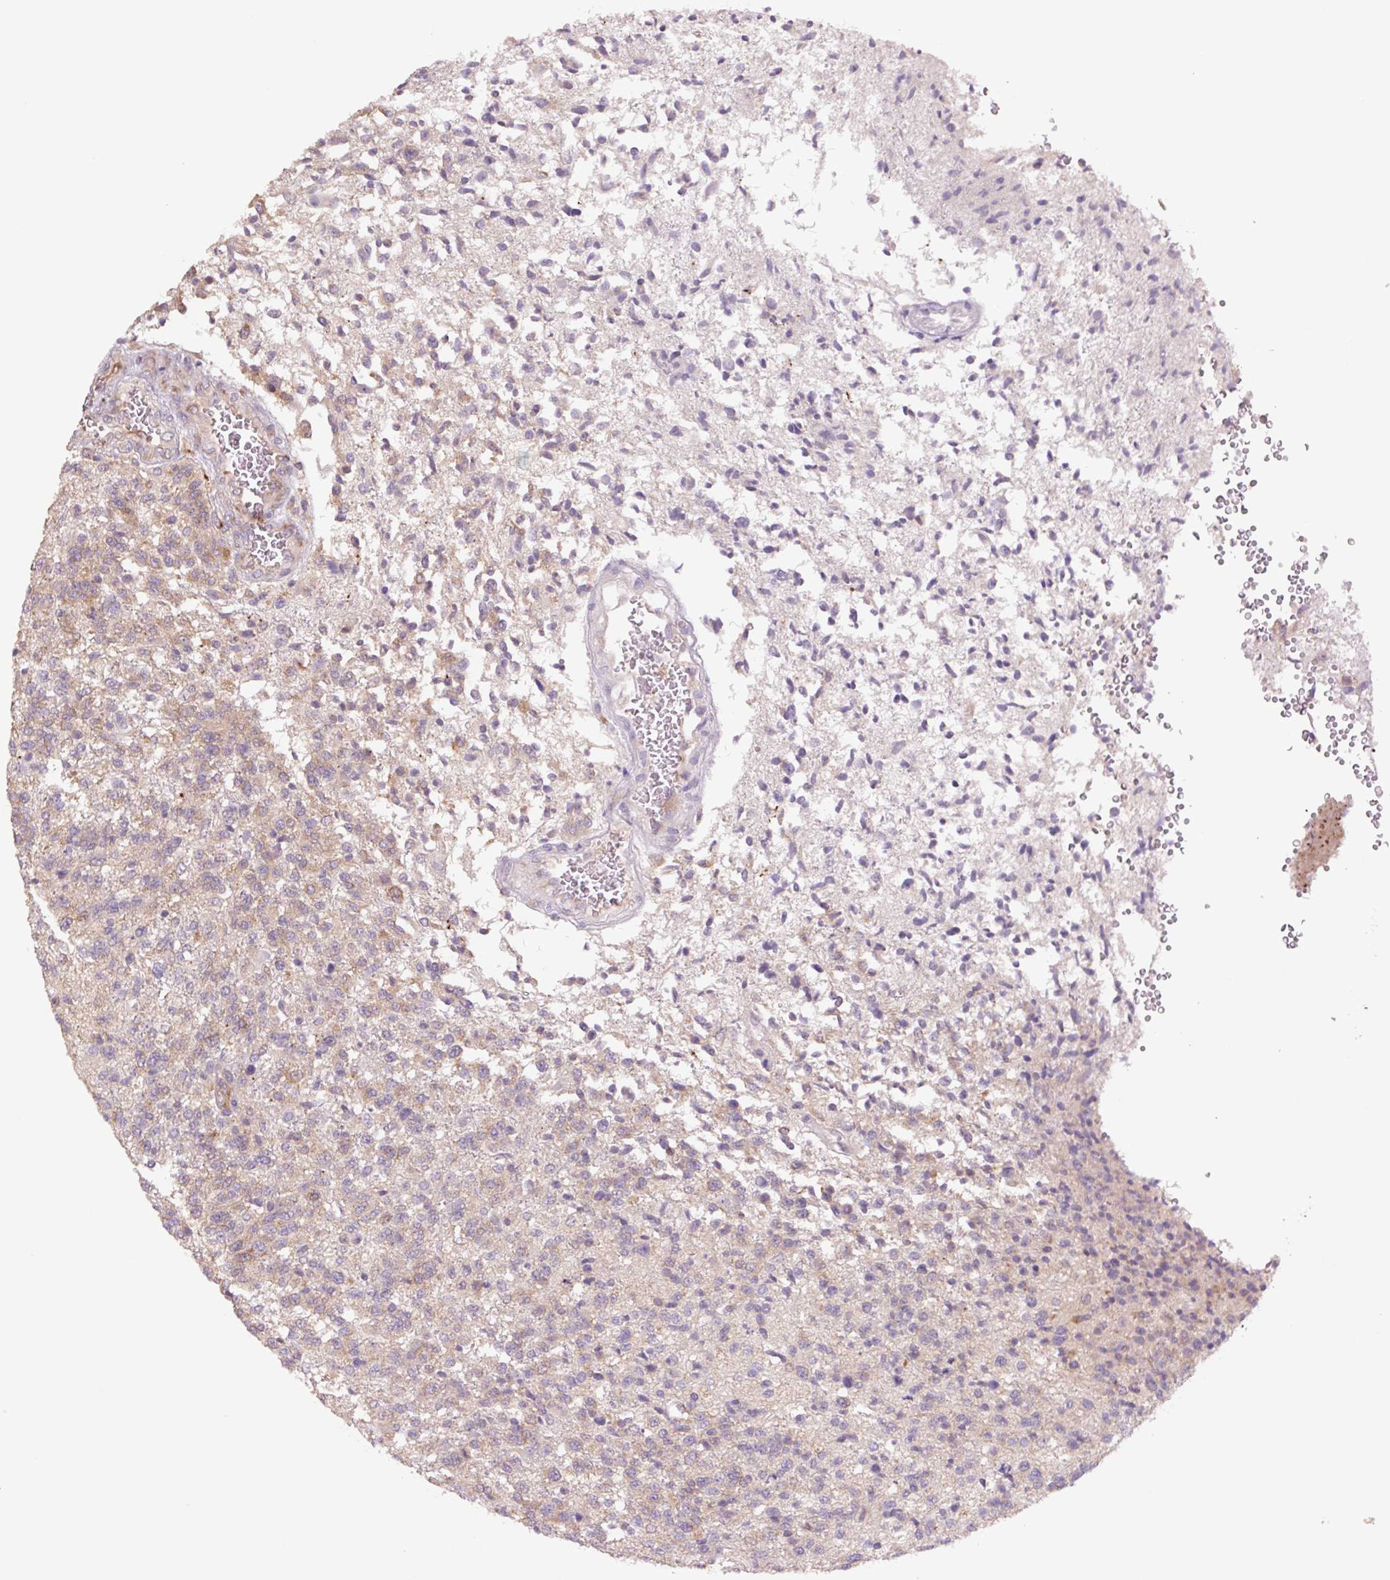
{"staining": {"intensity": "moderate", "quantity": "<25%", "location": "cytoplasmic/membranous"}, "tissue": "glioma", "cell_type": "Tumor cells", "image_type": "cancer", "snomed": [{"axis": "morphology", "description": "Glioma, malignant, High grade"}, {"axis": "topography", "description": "Brain"}], "caption": "Immunohistochemical staining of malignant glioma (high-grade) reveals low levels of moderate cytoplasmic/membranous protein staining in approximately <25% of tumor cells. Immunohistochemistry (ihc) stains the protein of interest in brown and the nuclei are stained blue.", "gene": "PLA2G4A", "patient": {"sex": "male", "age": 56}}